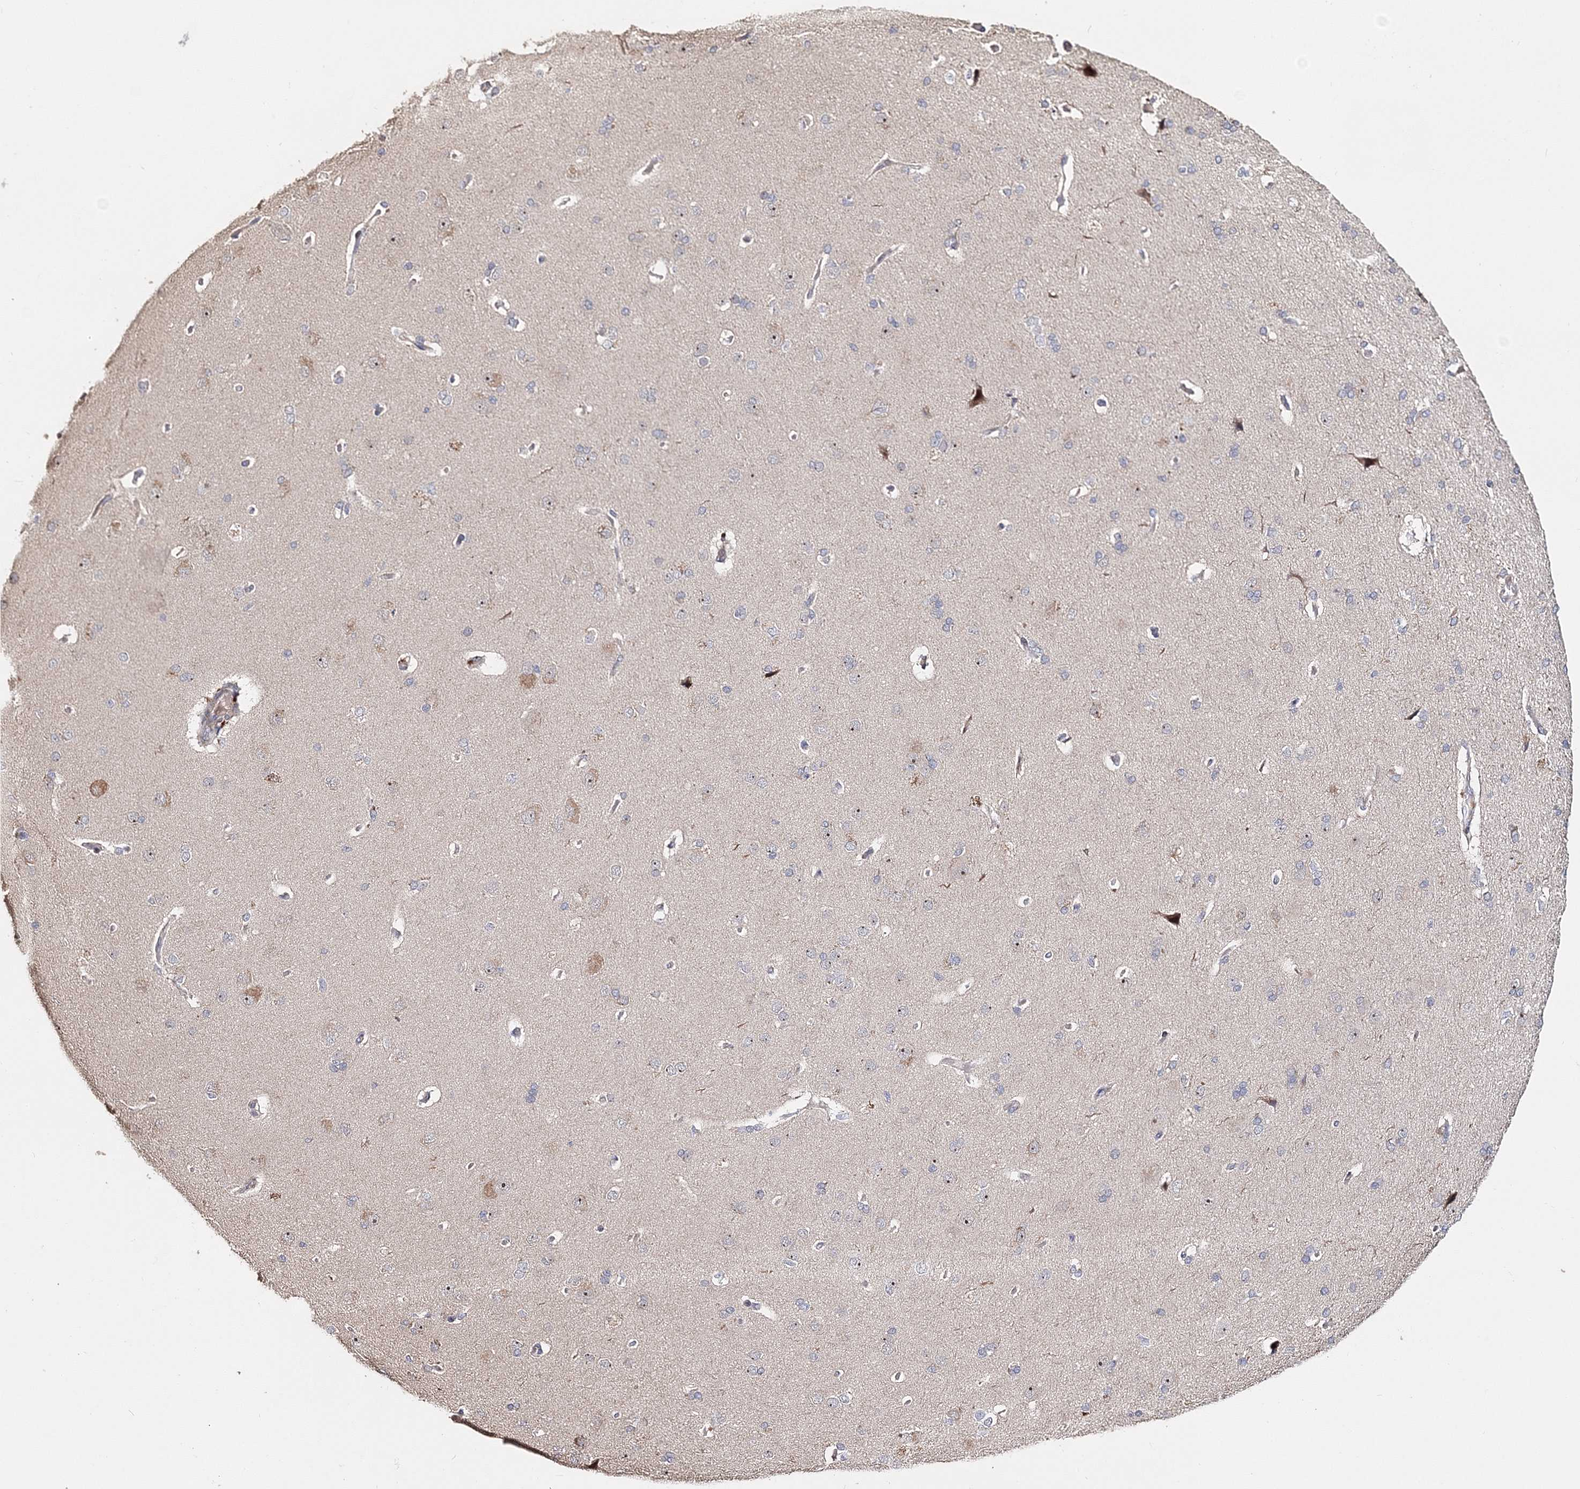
{"staining": {"intensity": "negative", "quantity": "none", "location": "none"}, "tissue": "cerebral cortex", "cell_type": "Endothelial cells", "image_type": "normal", "snomed": [{"axis": "morphology", "description": "Normal tissue, NOS"}, {"axis": "topography", "description": "Cerebral cortex"}], "caption": "IHC photomicrograph of benign cerebral cortex: cerebral cortex stained with DAB (3,3'-diaminobenzidine) displays no significant protein staining in endothelial cells.", "gene": "GJB5", "patient": {"sex": "male", "age": 62}}